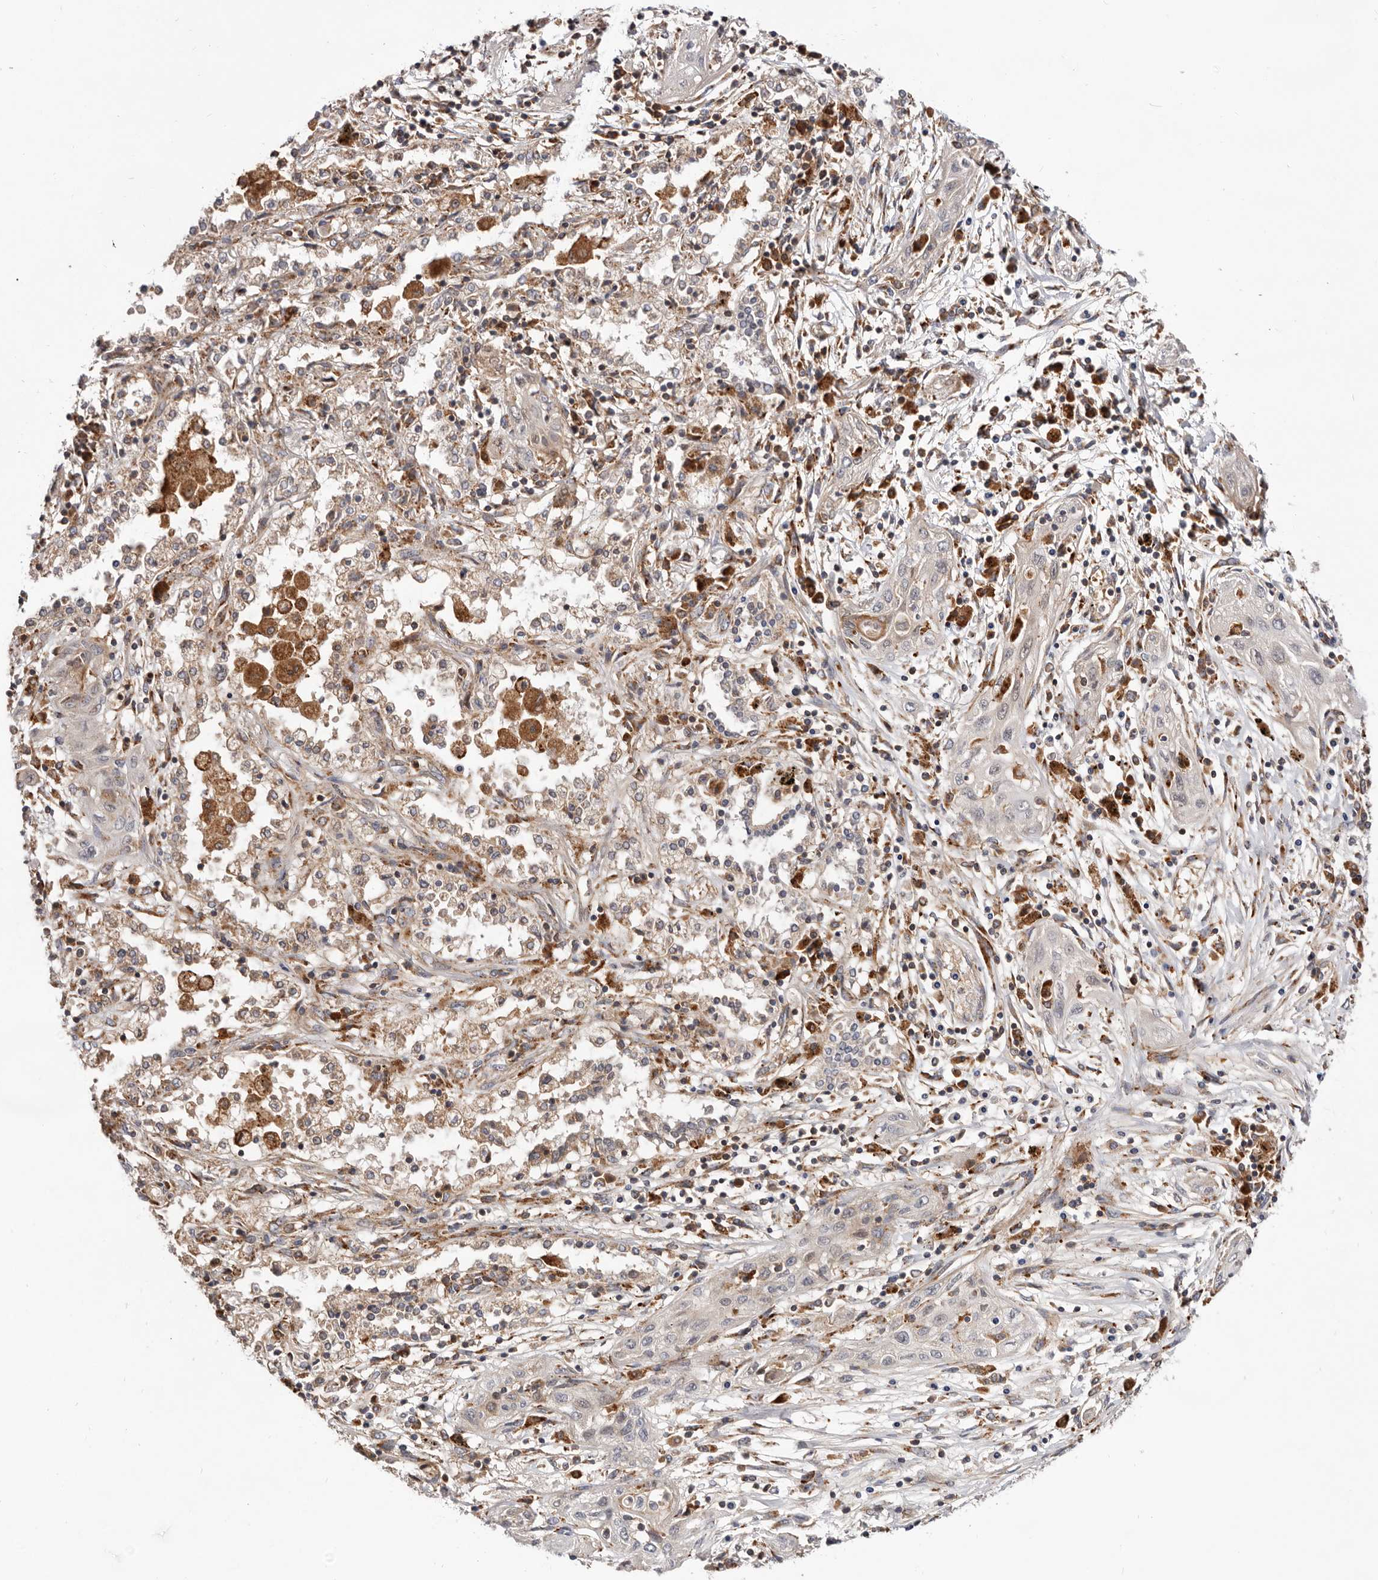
{"staining": {"intensity": "weak", "quantity": "<25%", "location": "cytoplasmic/membranous"}, "tissue": "lung cancer", "cell_type": "Tumor cells", "image_type": "cancer", "snomed": [{"axis": "morphology", "description": "Squamous cell carcinoma, NOS"}, {"axis": "topography", "description": "Lung"}], "caption": "Immunohistochemistry (IHC) of squamous cell carcinoma (lung) displays no expression in tumor cells.", "gene": "RNF213", "patient": {"sex": "female", "age": 47}}